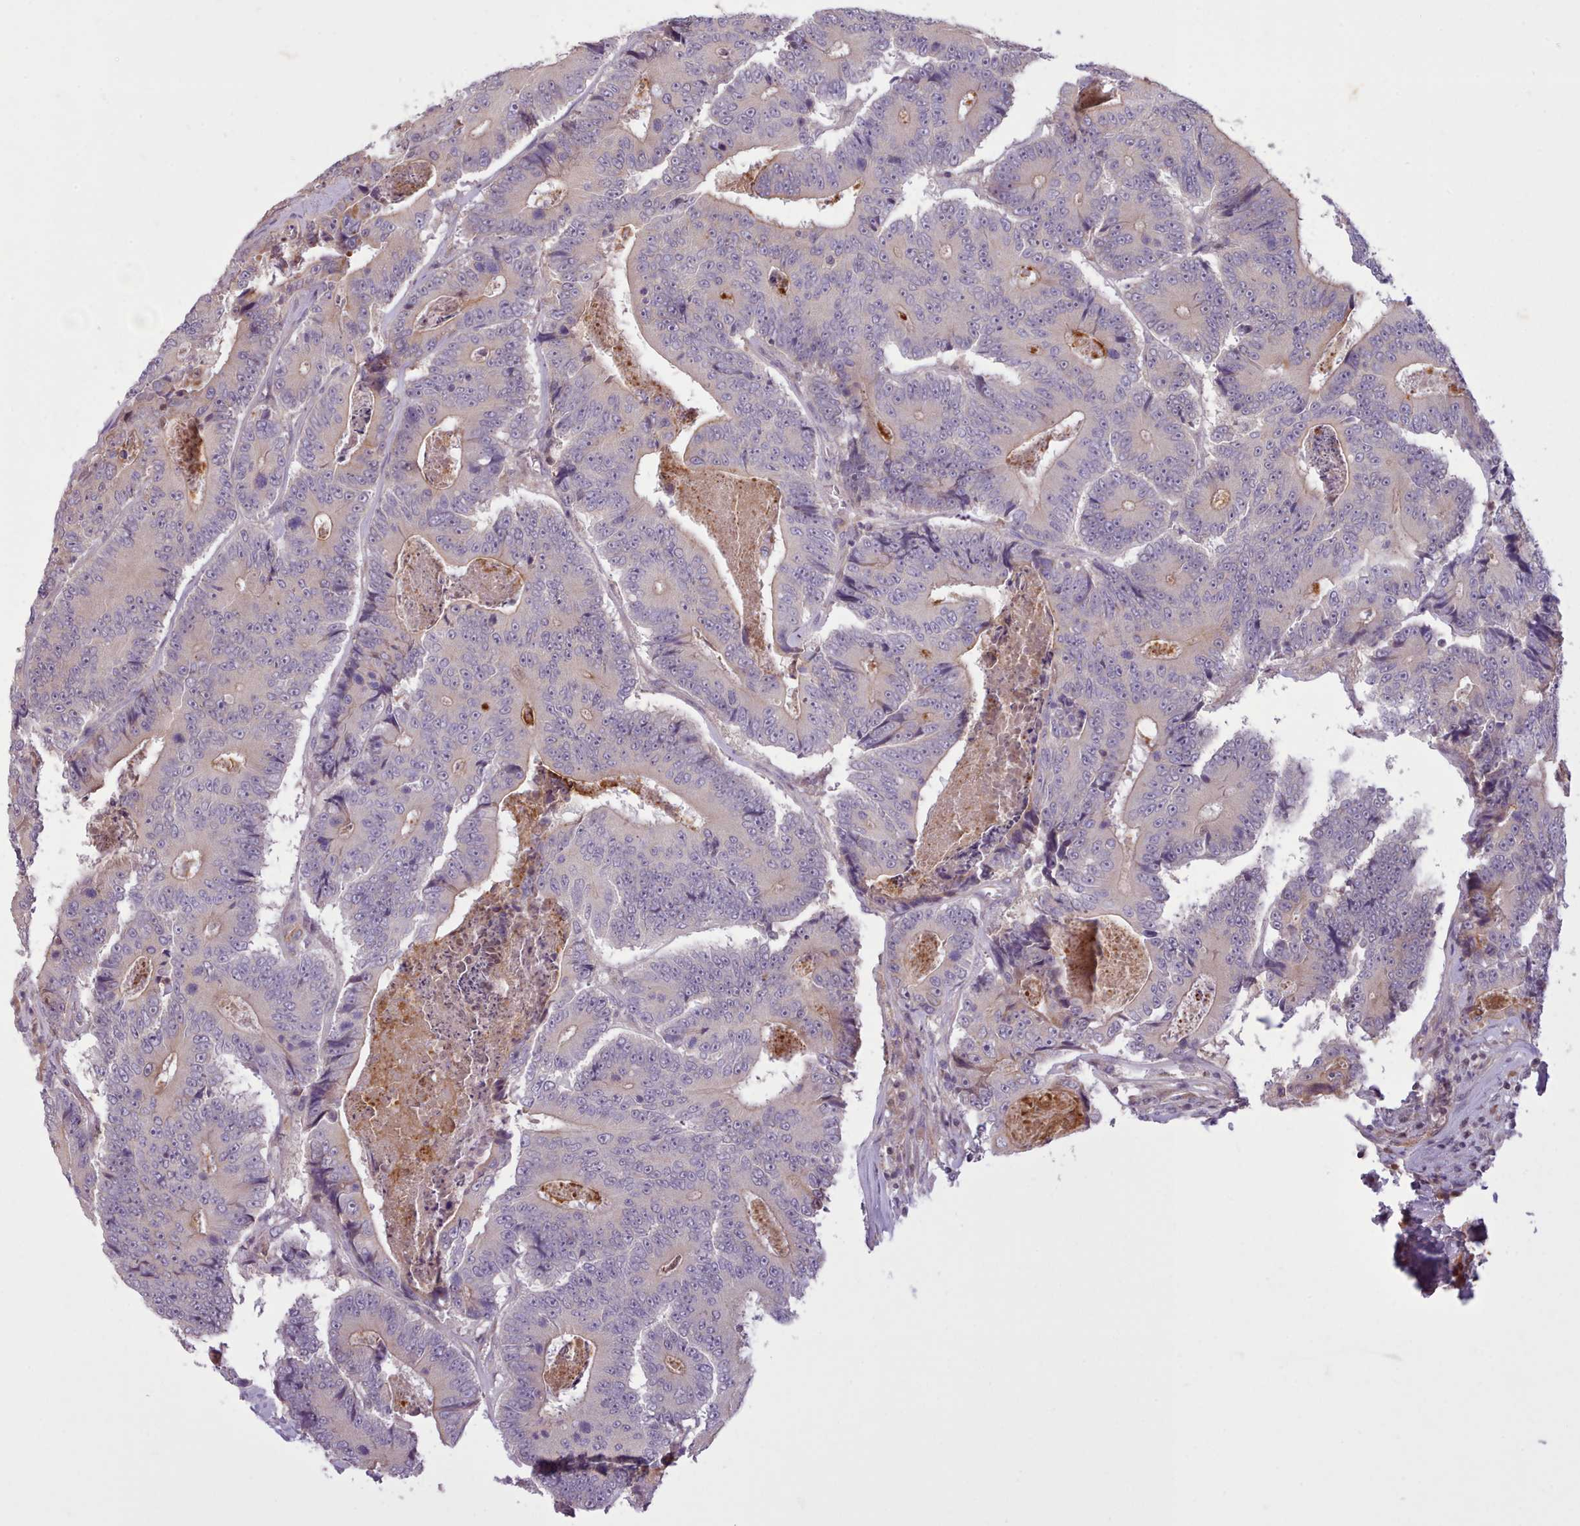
{"staining": {"intensity": "negative", "quantity": "none", "location": "none"}, "tissue": "colorectal cancer", "cell_type": "Tumor cells", "image_type": "cancer", "snomed": [{"axis": "morphology", "description": "Adenocarcinoma, NOS"}, {"axis": "topography", "description": "Colon"}], "caption": "Colorectal adenocarcinoma was stained to show a protein in brown. There is no significant staining in tumor cells. (DAB (3,3'-diaminobenzidine) immunohistochemistry (IHC) visualized using brightfield microscopy, high magnification).", "gene": "NMRK1", "patient": {"sex": "male", "age": 83}}